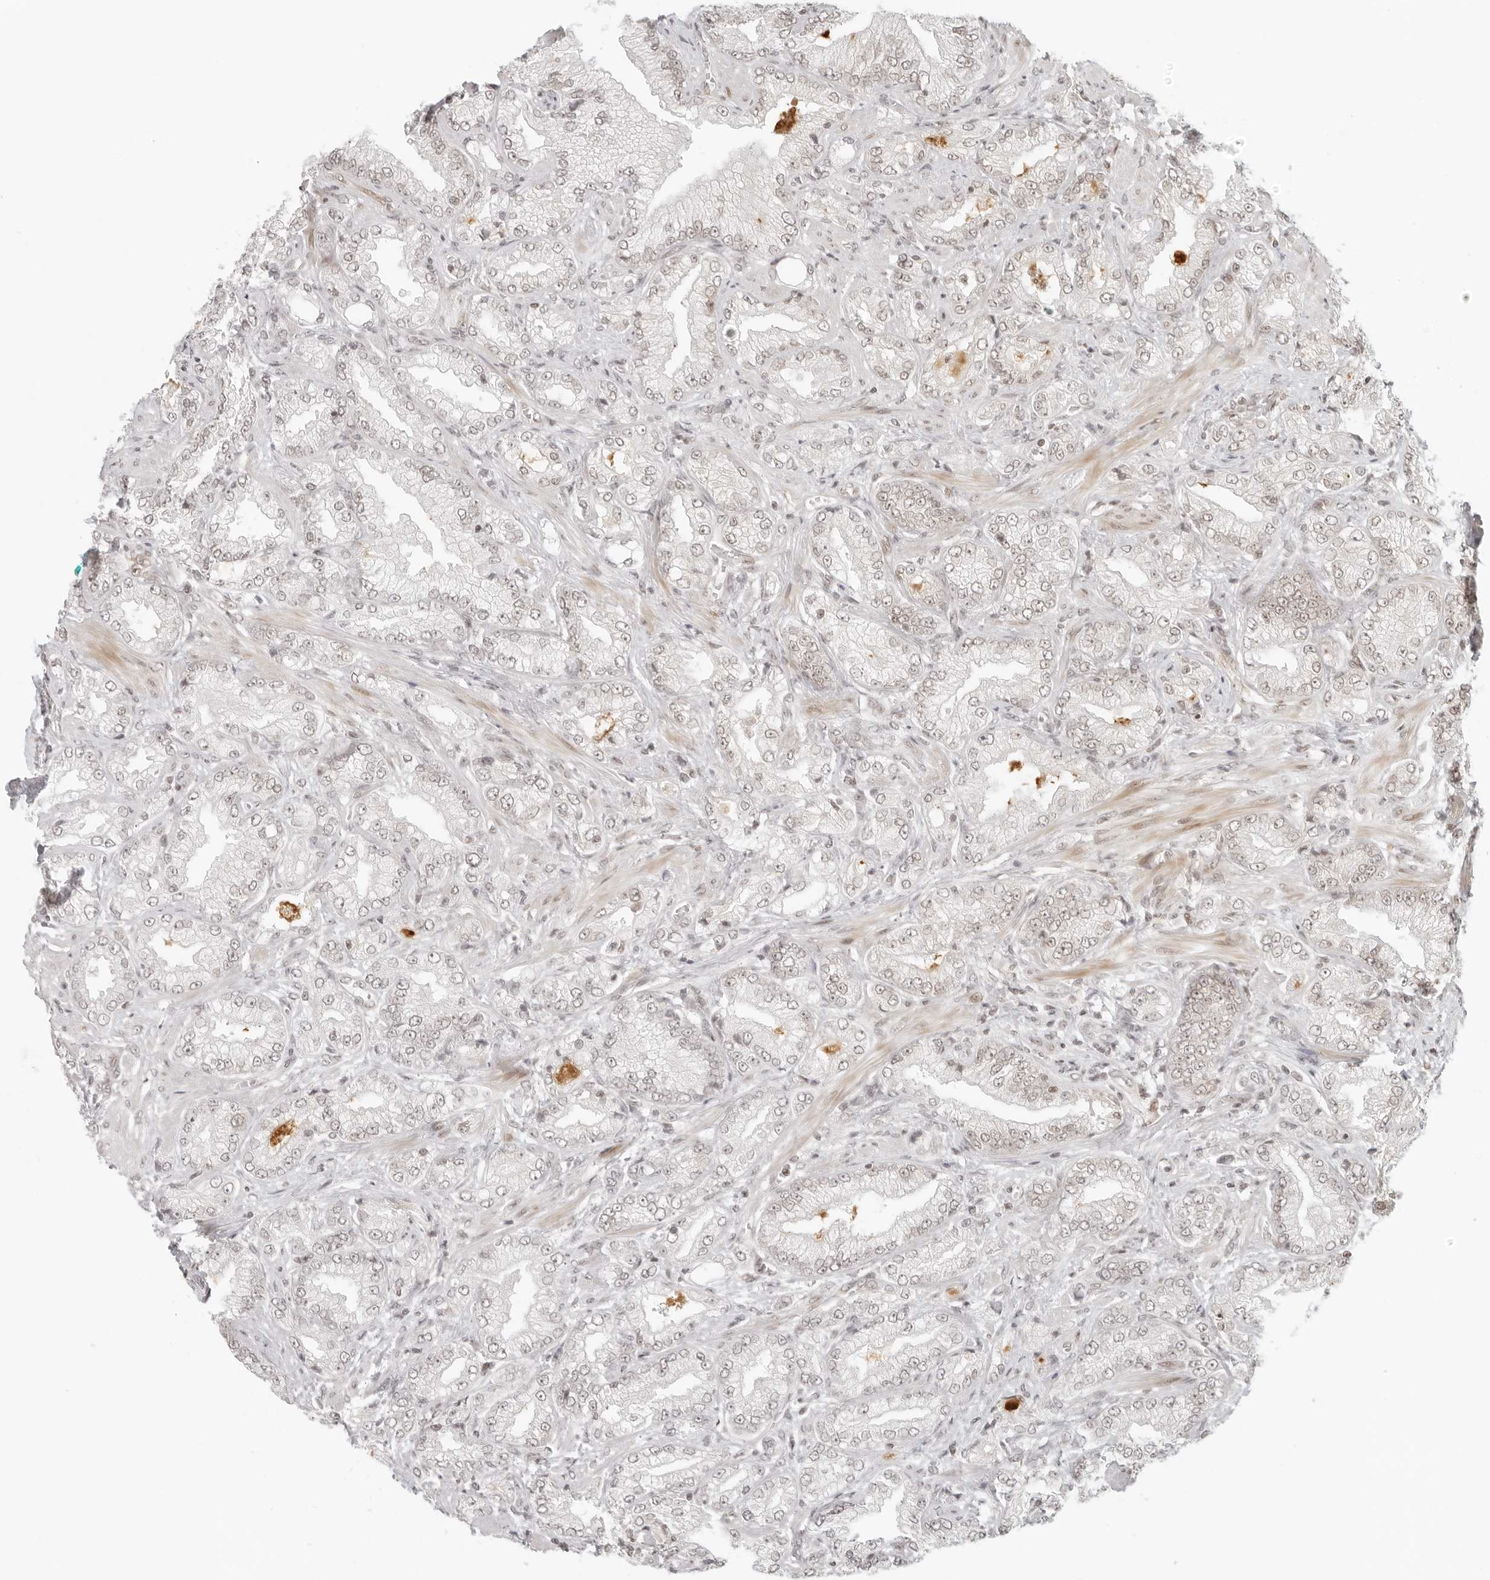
{"staining": {"intensity": "weak", "quantity": "<25%", "location": "nuclear"}, "tissue": "prostate cancer", "cell_type": "Tumor cells", "image_type": "cancer", "snomed": [{"axis": "morphology", "description": "Adenocarcinoma, Low grade"}, {"axis": "topography", "description": "Prostate"}], "caption": "Prostate cancer (low-grade adenocarcinoma) stained for a protein using immunohistochemistry (IHC) exhibits no positivity tumor cells.", "gene": "ZNF407", "patient": {"sex": "male", "age": 62}}